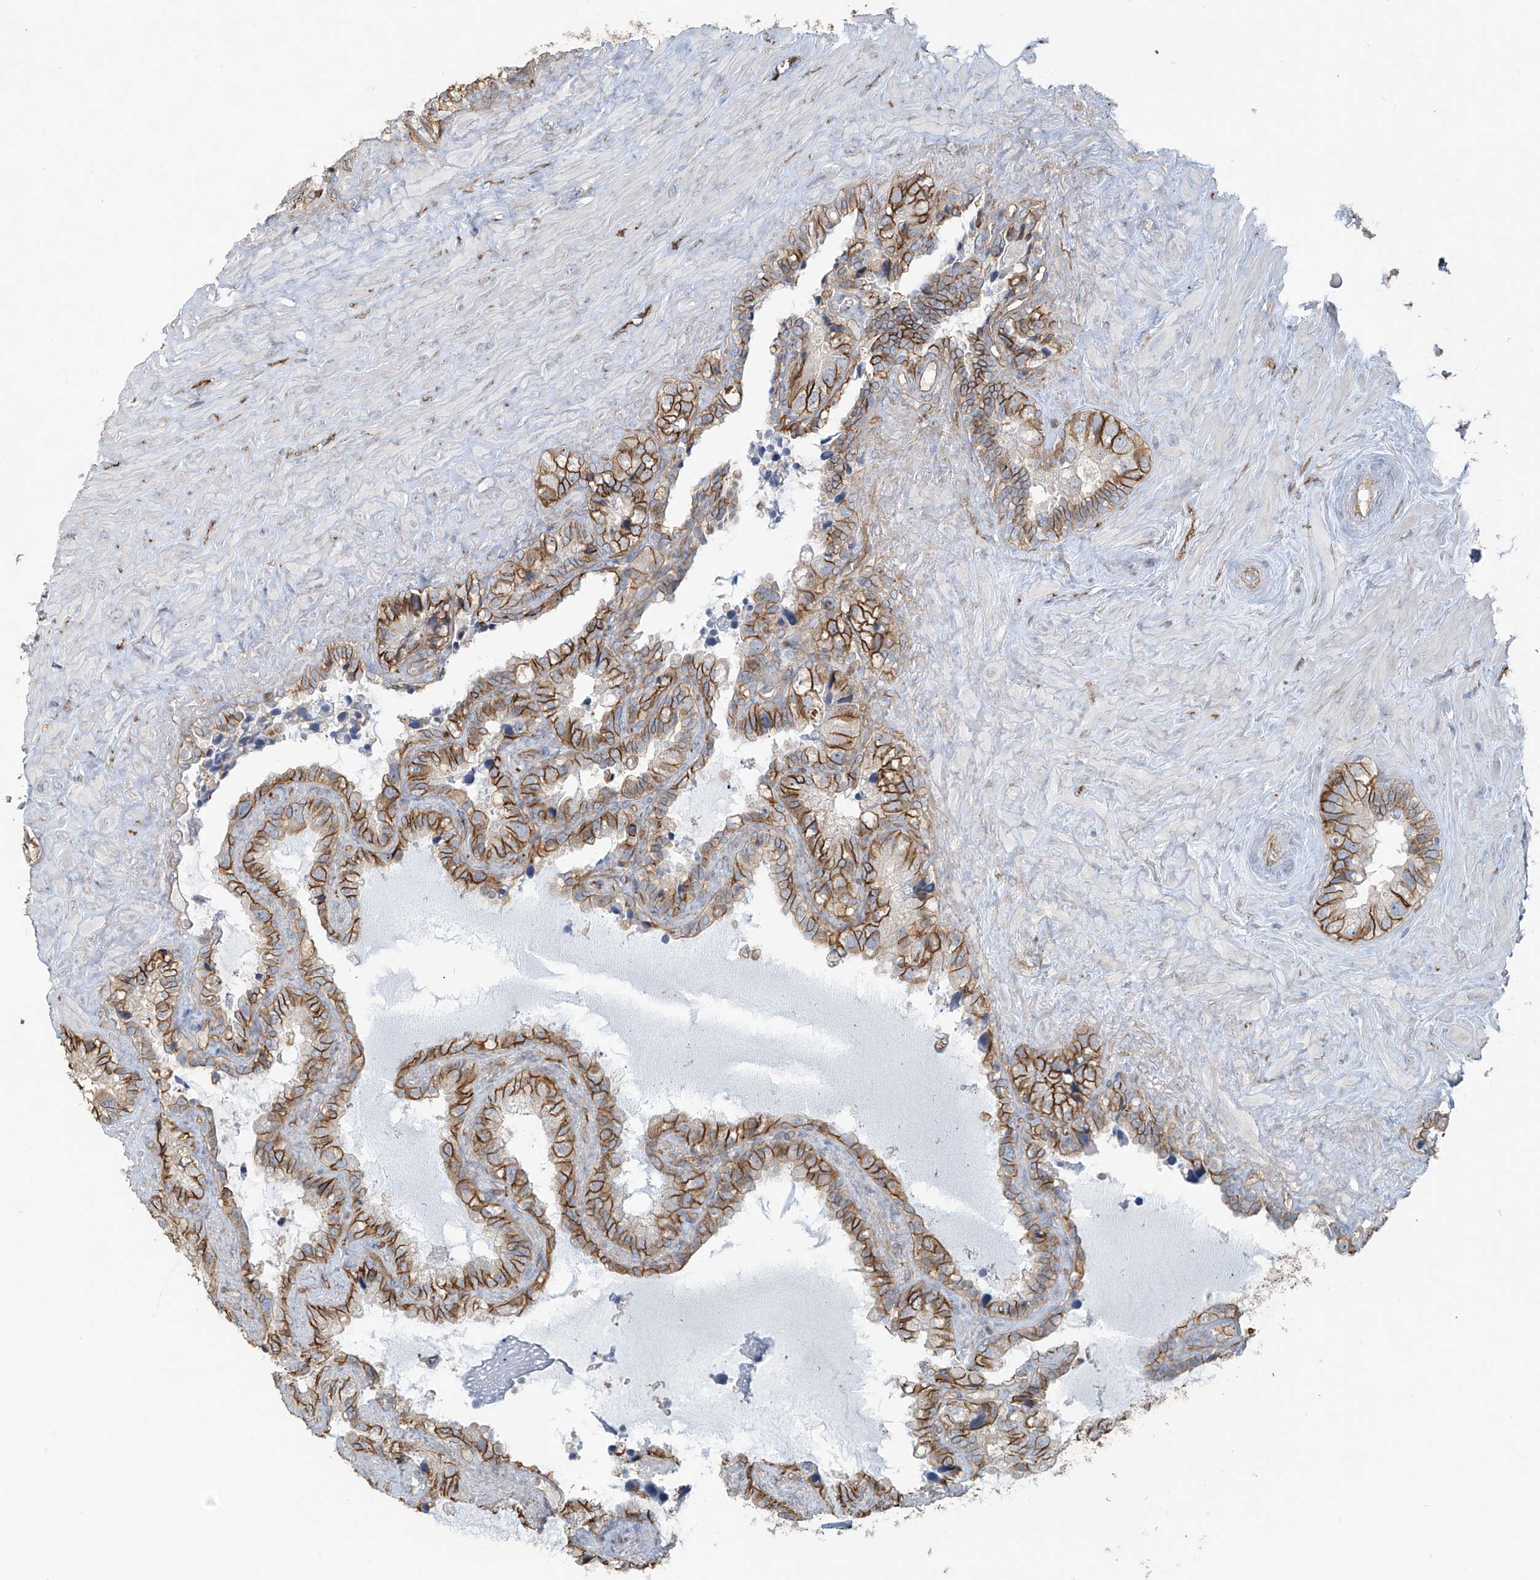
{"staining": {"intensity": "moderate", "quantity": ">75%", "location": "cytoplasmic/membranous"}, "tissue": "seminal vesicle", "cell_type": "Glandular cells", "image_type": "normal", "snomed": [{"axis": "morphology", "description": "Normal tissue, NOS"}, {"axis": "topography", "description": "Prostate"}, {"axis": "topography", "description": "Seminal veicle"}], "caption": "IHC of normal seminal vesicle reveals medium levels of moderate cytoplasmic/membranous staining in about >75% of glandular cells.", "gene": "TUBE1", "patient": {"sex": "male", "age": 68}}